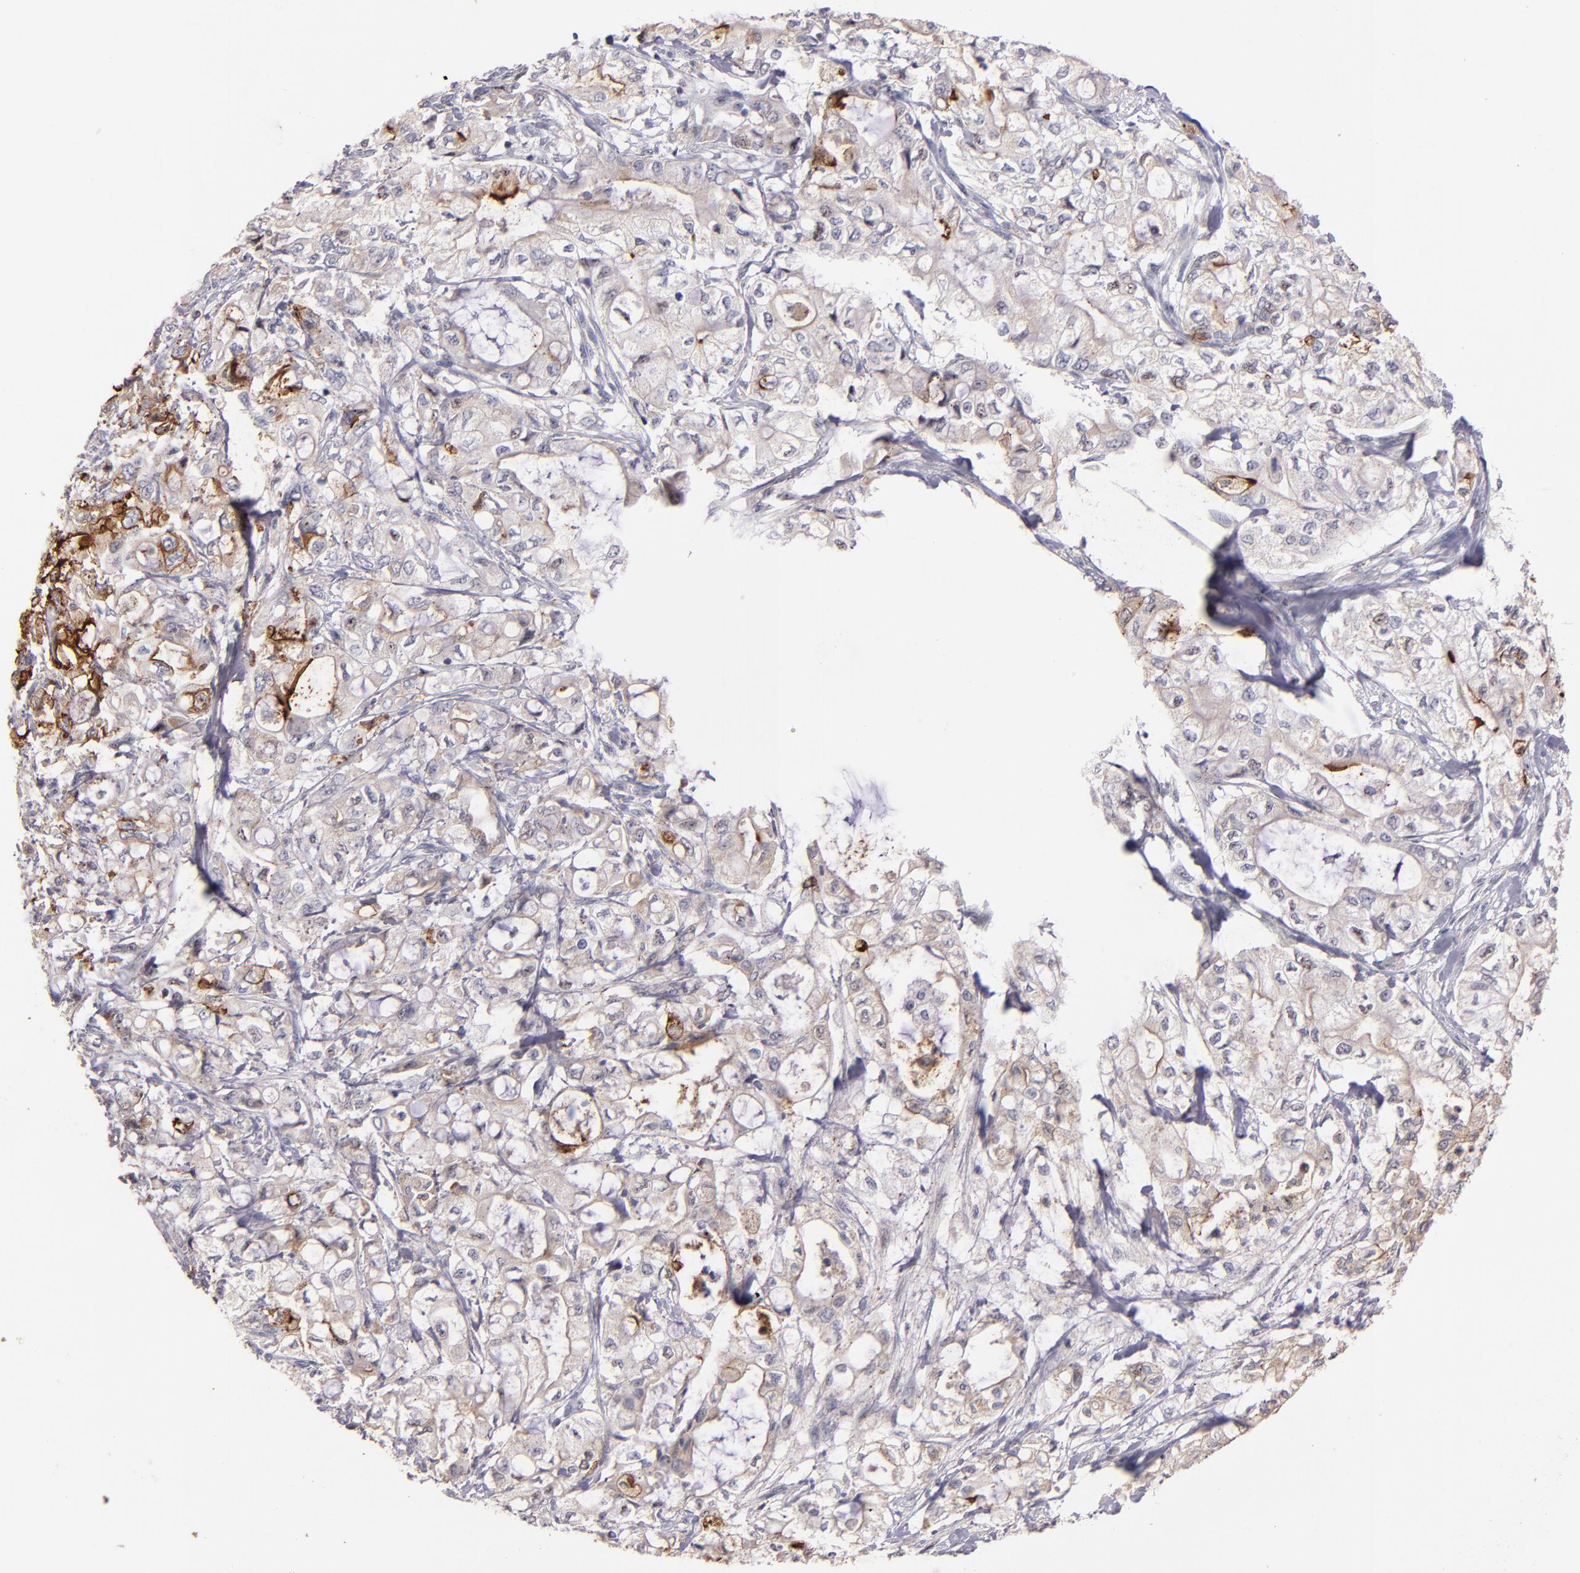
{"staining": {"intensity": "moderate", "quantity": "25%-75%", "location": "cytoplasmic/membranous"}, "tissue": "pancreatic cancer", "cell_type": "Tumor cells", "image_type": "cancer", "snomed": [{"axis": "morphology", "description": "Adenocarcinoma, NOS"}, {"axis": "topography", "description": "Pancreas"}], "caption": "Approximately 25%-75% of tumor cells in pancreatic adenocarcinoma show moderate cytoplasmic/membranous protein expression as visualized by brown immunohistochemical staining.", "gene": "SYP", "patient": {"sex": "male", "age": 79}}